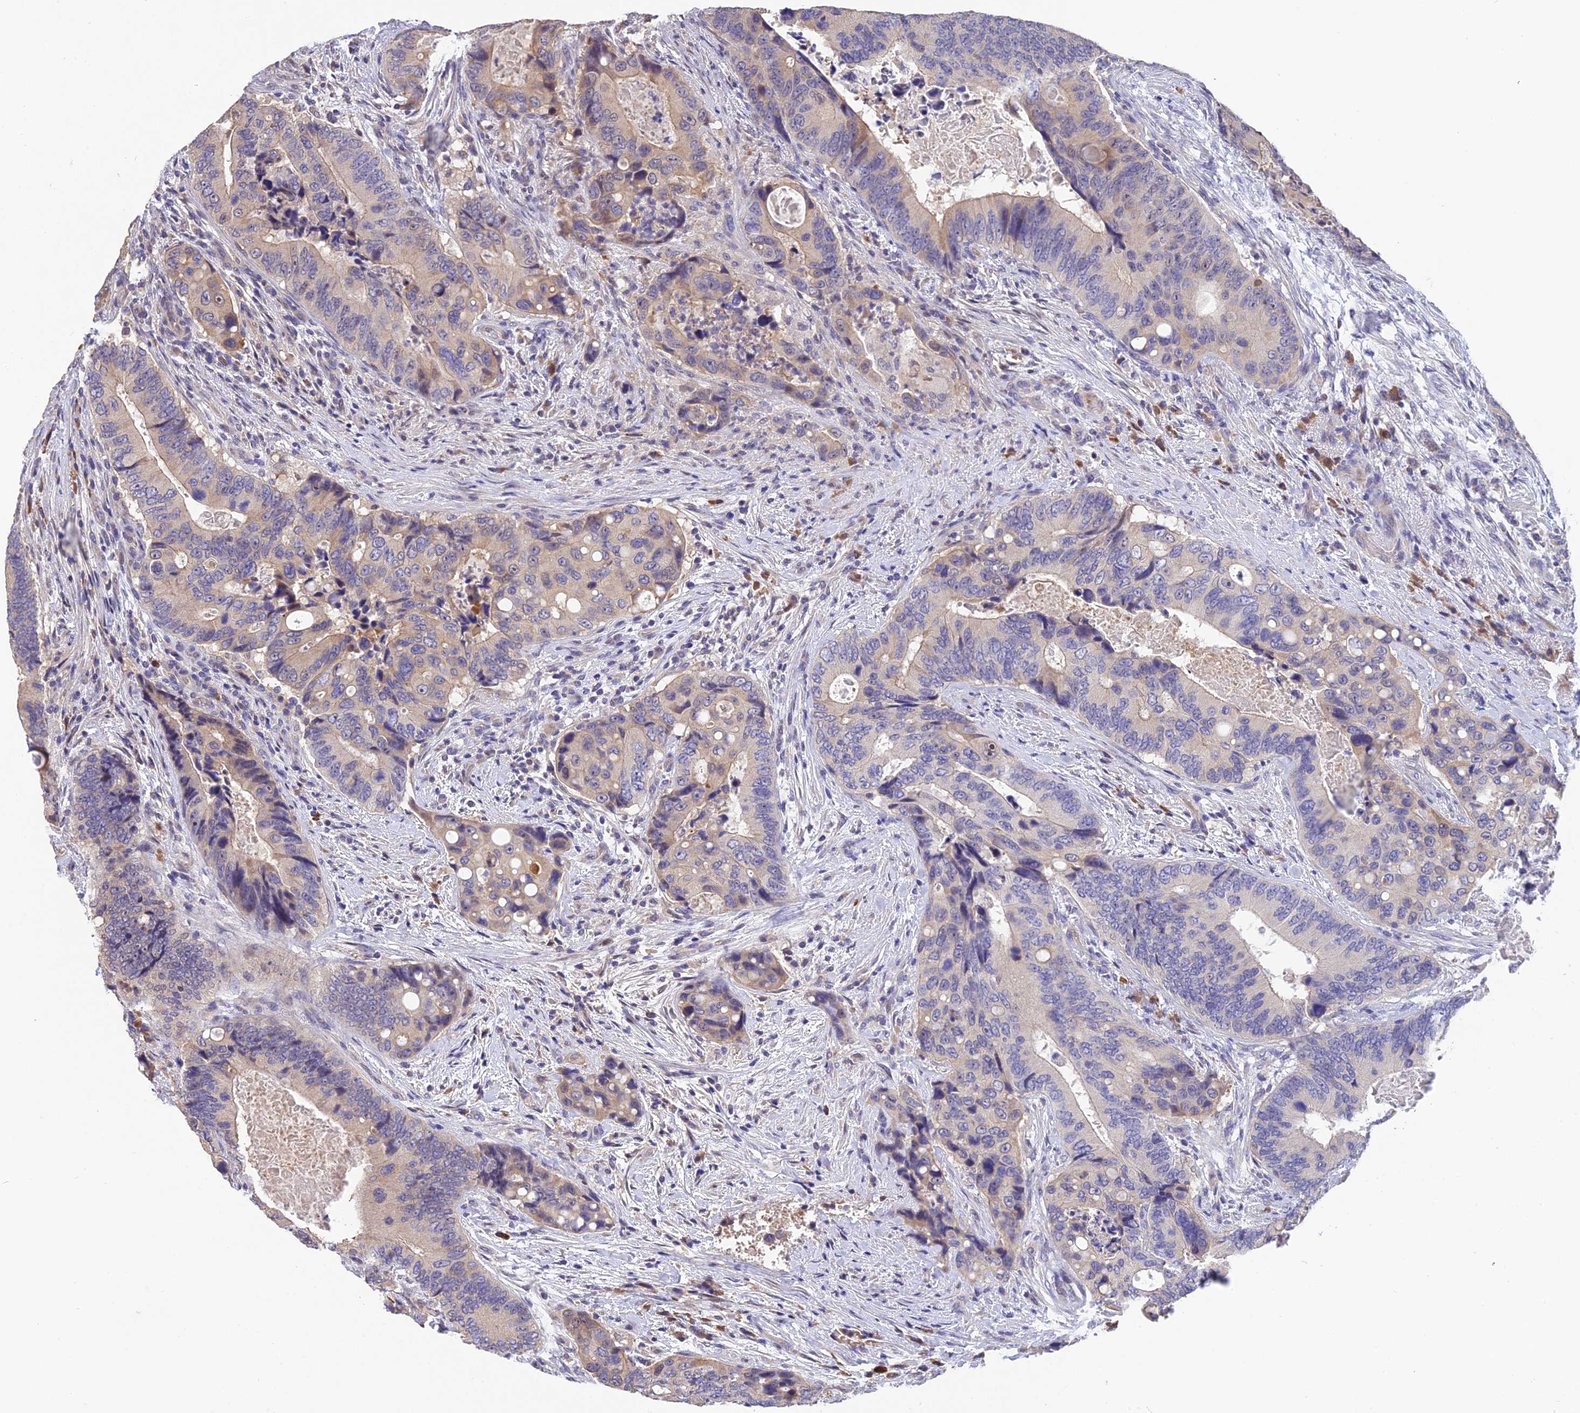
{"staining": {"intensity": "weak", "quantity": "<25%", "location": "cytoplasmic/membranous"}, "tissue": "colorectal cancer", "cell_type": "Tumor cells", "image_type": "cancer", "snomed": [{"axis": "morphology", "description": "Adenocarcinoma, NOS"}, {"axis": "topography", "description": "Colon"}], "caption": "High power microscopy photomicrograph of an IHC image of colorectal cancer (adenocarcinoma), revealing no significant positivity in tumor cells.", "gene": "DENND5B", "patient": {"sex": "male", "age": 84}}